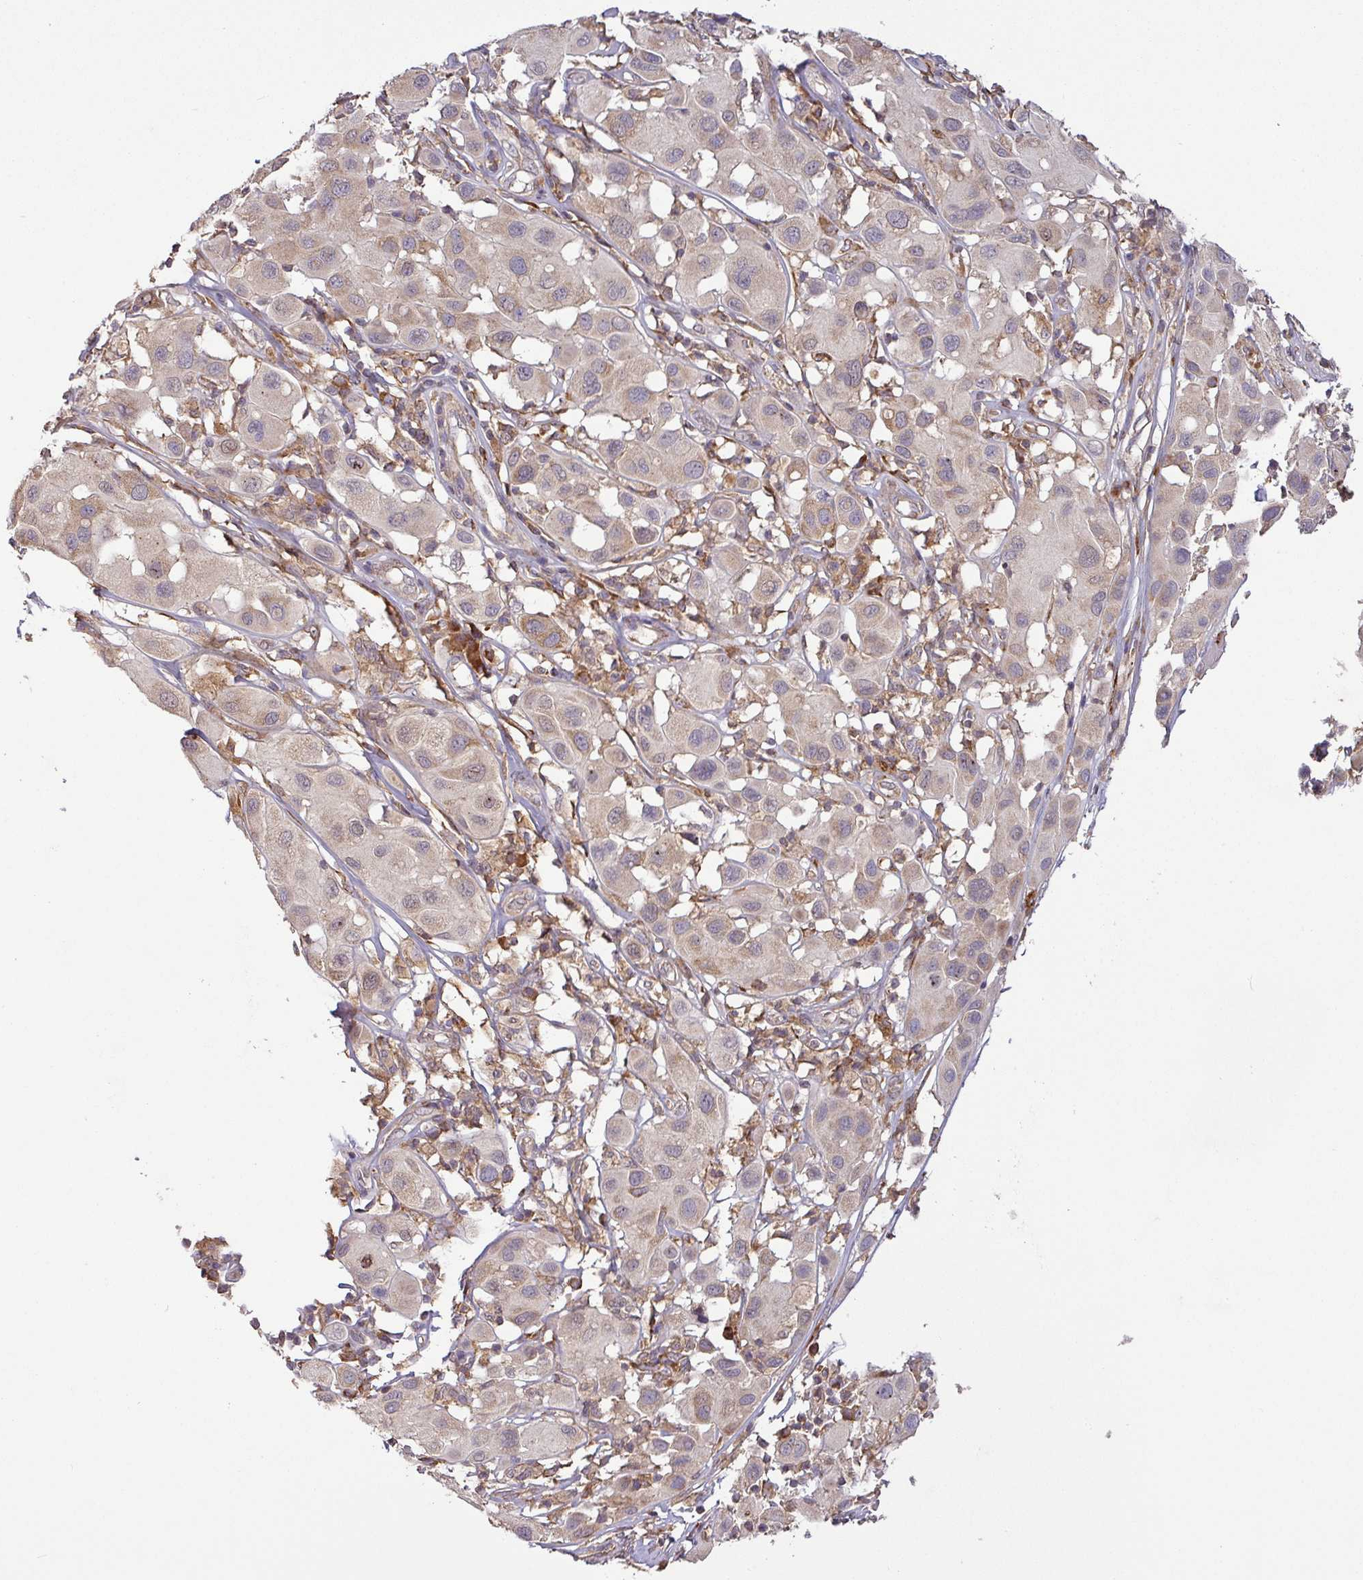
{"staining": {"intensity": "weak", "quantity": "25%-75%", "location": "cytoplasmic/membranous"}, "tissue": "melanoma", "cell_type": "Tumor cells", "image_type": "cancer", "snomed": [{"axis": "morphology", "description": "Malignant melanoma, Metastatic site"}, {"axis": "topography", "description": "Skin"}], "caption": "This image exhibits melanoma stained with immunohistochemistry to label a protein in brown. The cytoplasmic/membranous of tumor cells show weak positivity for the protein. Nuclei are counter-stained blue.", "gene": "GALP", "patient": {"sex": "male", "age": 41}}